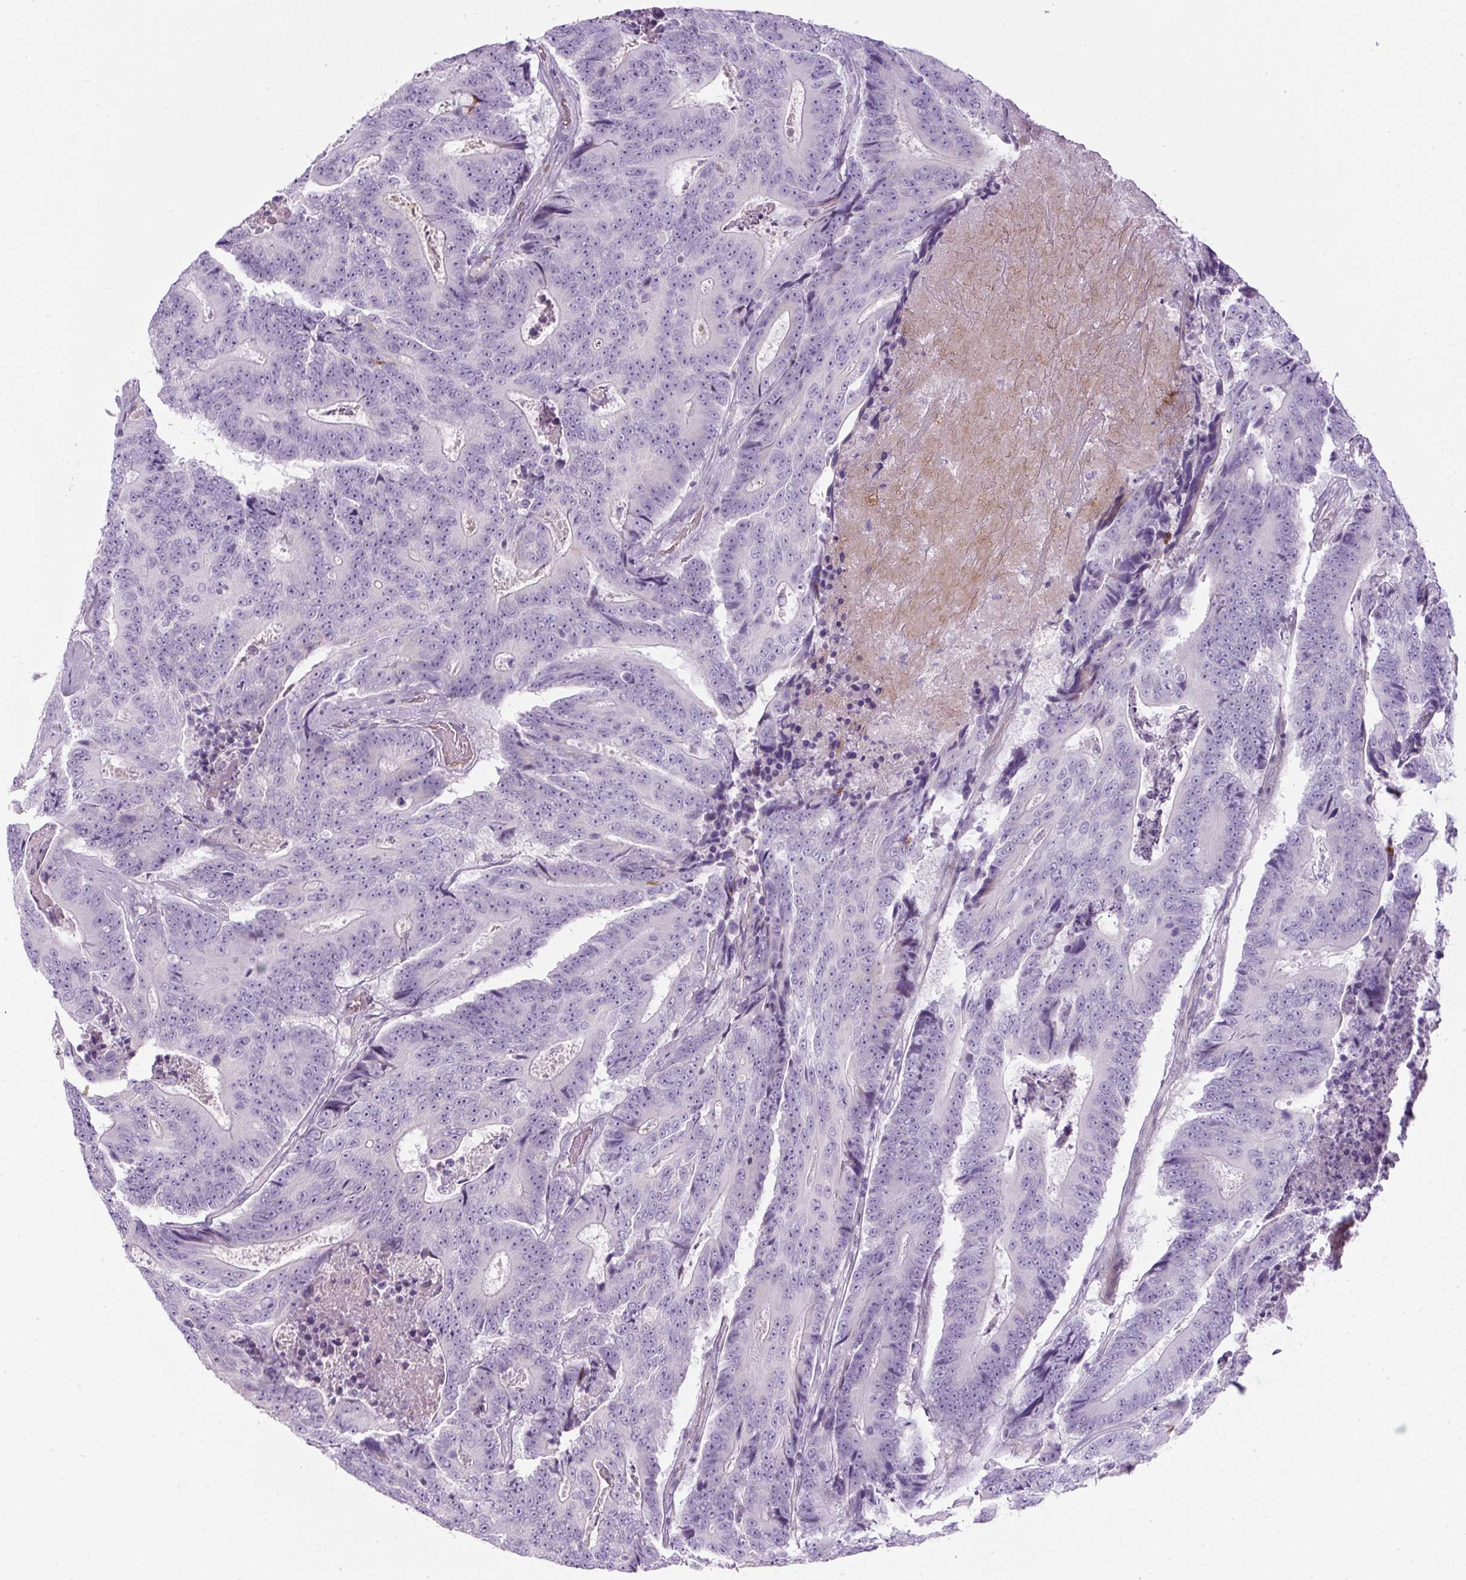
{"staining": {"intensity": "negative", "quantity": "none", "location": "none"}, "tissue": "colorectal cancer", "cell_type": "Tumor cells", "image_type": "cancer", "snomed": [{"axis": "morphology", "description": "Adenocarcinoma, NOS"}, {"axis": "topography", "description": "Colon"}], "caption": "Immunohistochemical staining of human colorectal cancer reveals no significant staining in tumor cells.", "gene": "FGFBP3", "patient": {"sex": "male", "age": 83}}